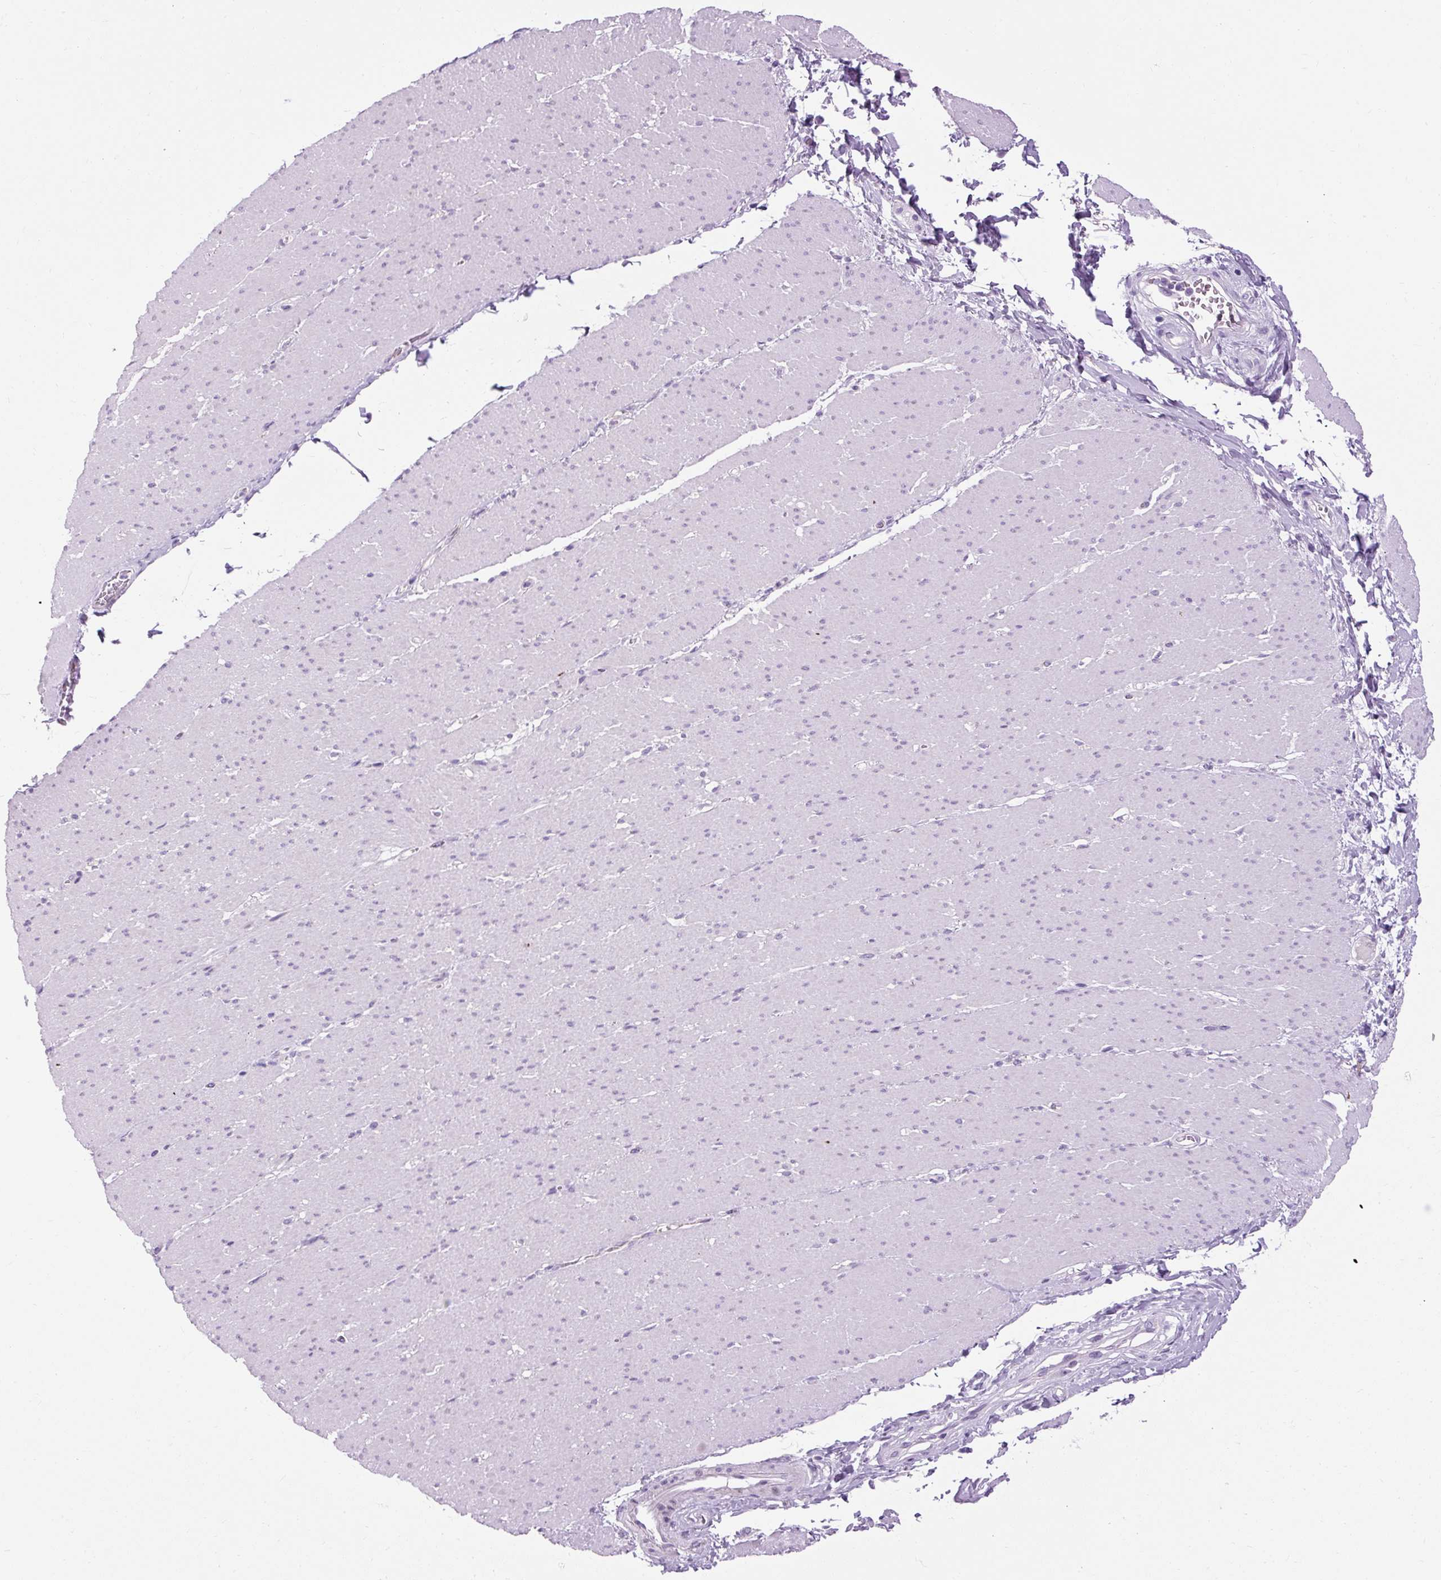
{"staining": {"intensity": "negative", "quantity": "none", "location": "none"}, "tissue": "smooth muscle", "cell_type": "Smooth muscle cells", "image_type": "normal", "snomed": [{"axis": "morphology", "description": "Normal tissue, NOS"}, {"axis": "topography", "description": "Smooth muscle"}, {"axis": "topography", "description": "Rectum"}], "caption": "Smooth muscle cells show no significant staining in normal smooth muscle. (DAB IHC with hematoxylin counter stain).", "gene": "B3GNT4", "patient": {"sex": "male", "age": 53}}